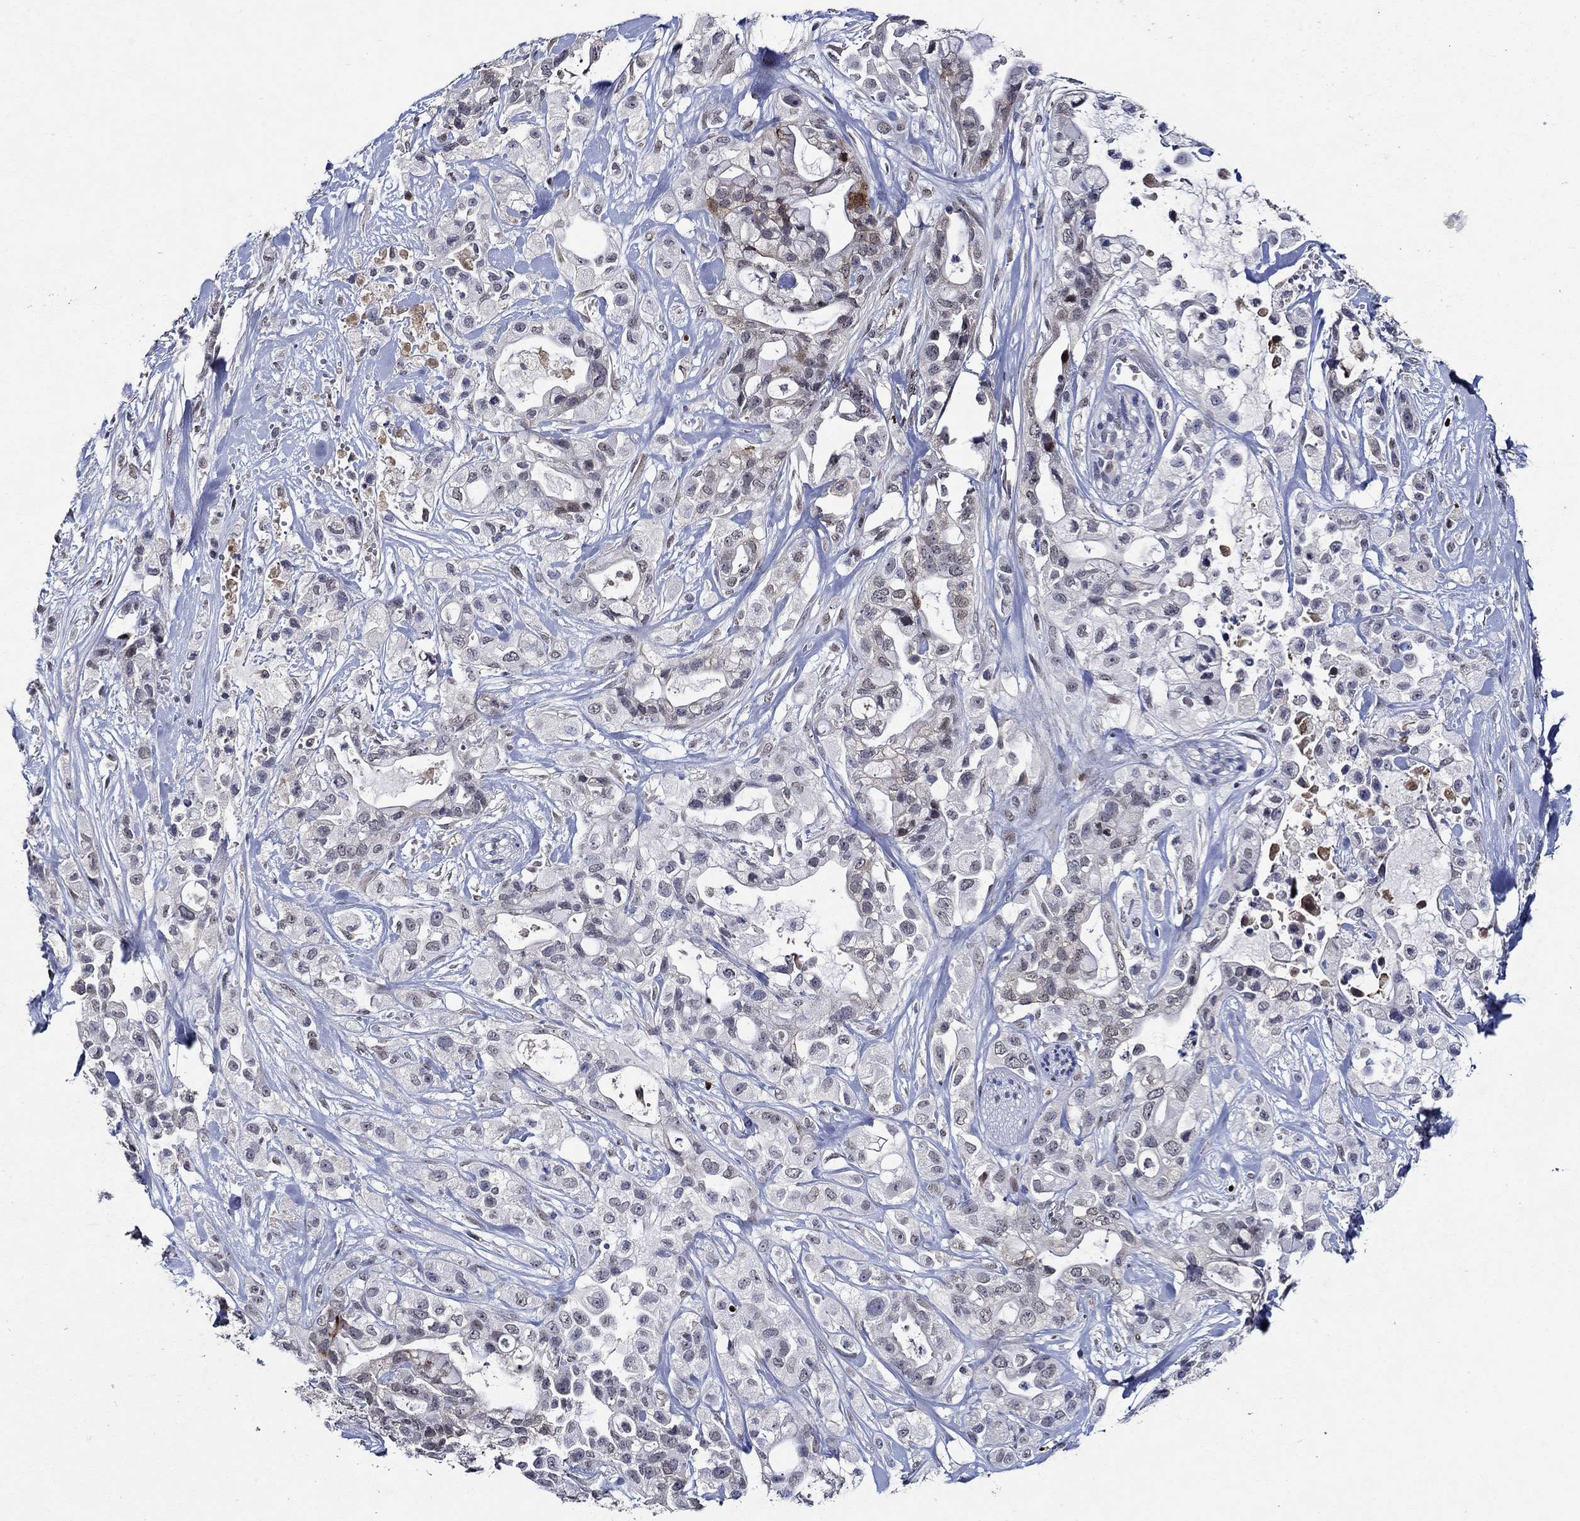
{"staining": {"intensity": "moderate", "quantity": "<25%", "location": "nuclear"}, "tissue": "pancreatic cancer", "cell_type": "Tumor cells", "image_type": "cancer", "snomed": [{"axis": "morphology", "description": "Adenocarcinoma, NOS"}, {"axis": "topography", "description": "Pancreas"}], "caption": "Tumor cells demonstrate moderate nuclear expression in about <25% of cells in pancreatic adenocarcinoma.", "gene": "GATA2", "patient": {"sex": "male", "age": 44}}